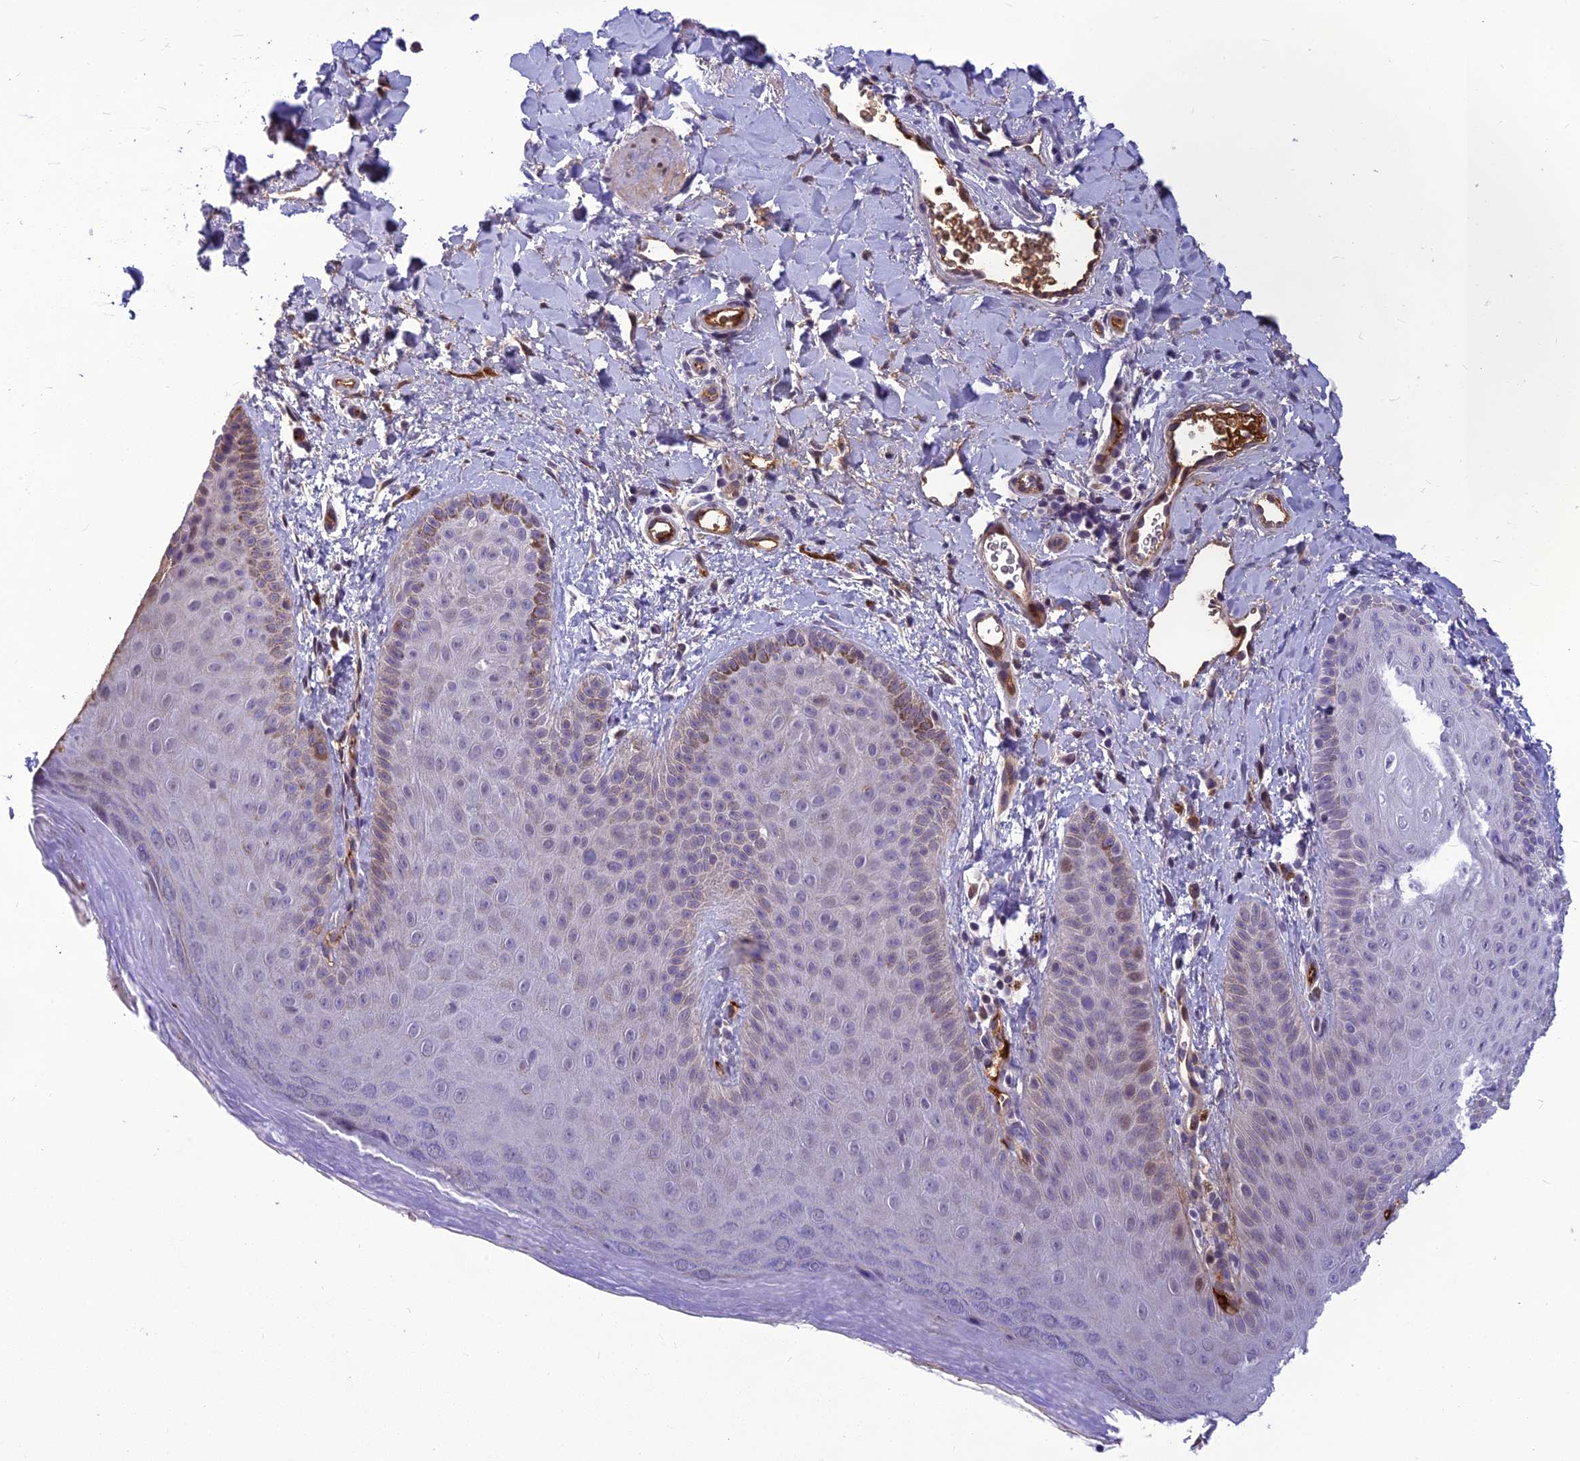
{"staining": {"intensity": "moderate", "quantity": "<25%", "location": "cytoplasmic/membranous"}, "tissue": "skin", "cell_type": "Epidermal cells", "image_type": "normal", "snomed": [{"axis": "morphology", "description": "Normal tissue, NOS"}, {"axis": "morphology", "description": "Neoplasm, malignant, NOS"}, {"axis": "topography", "description": "Anal"}], "caption": "High-power microscopy captured an IHC photomicrograph of unremarkable skin, revealing moderate cytoplasmic/membranous staining in approximately <25% of epidermal cells.", "gene": "CLEC11A", "patient": {"sex": "male", "age": 47}}